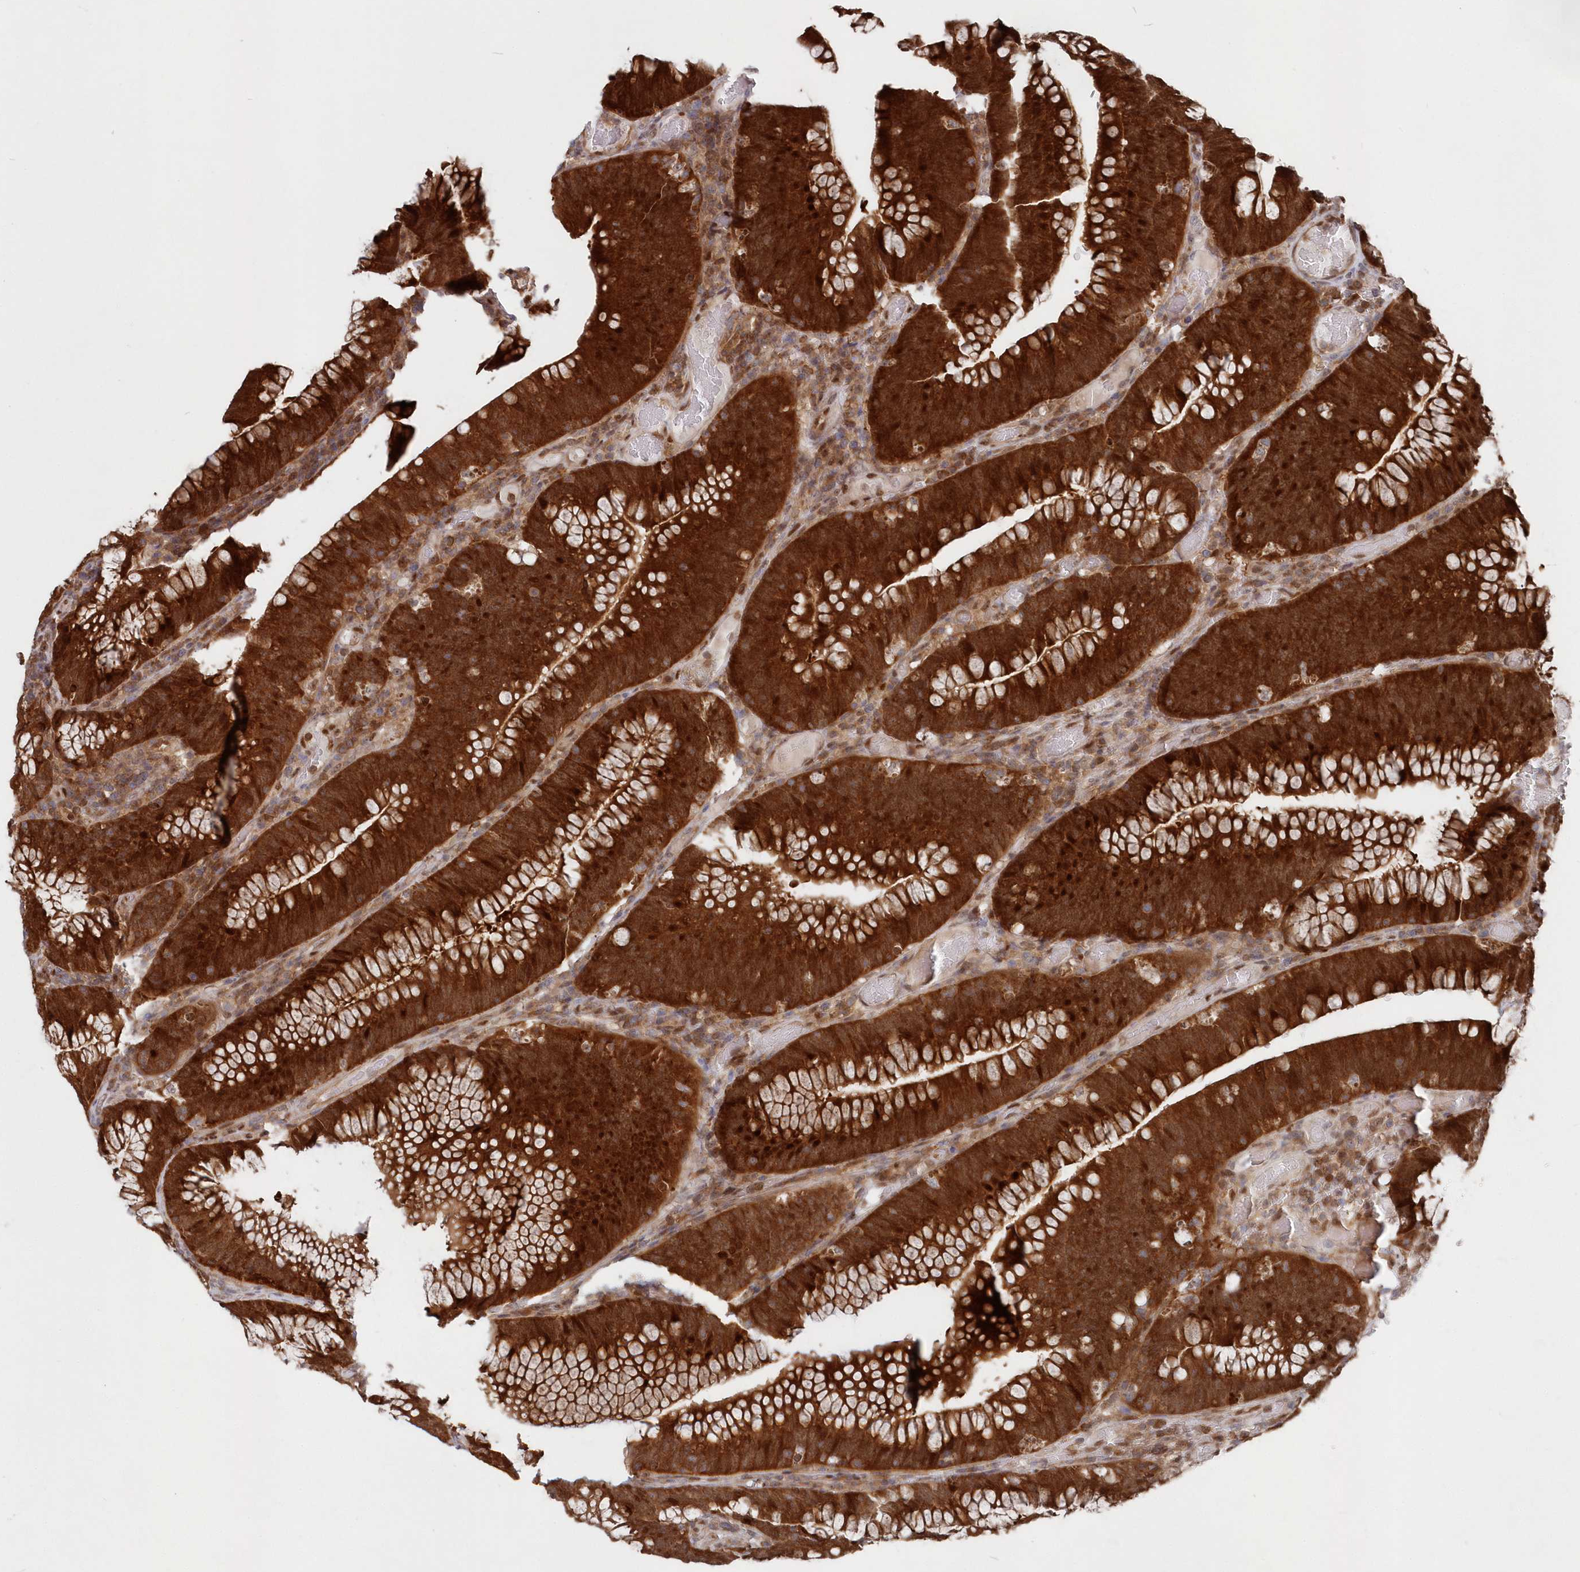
{"staining": {"intensity": "strong", "quantity": ">75%", "location": "cytoplasmic/membranous,nuclear"}, "tissue": "colorectal cancer", "cell_type": "Tumor cells", "image_type": "cancer", "snomed": [{"axis": "morphology", "description": "Normal tissue, NOS"}, {"axis": "topography", "description": "Colon"}], "caption": "A high-resolution photomicrograph shows IHC staining of colorectal cancer, which reveals strong cytoplasmic/membranous and nuclear expression in about >75% of tumor cells. (brown staining indicates protein expression, while blue staining denotes nuclei).", "gene": "ABHD14B", "patient": {"sex": "female", "age": 82}}